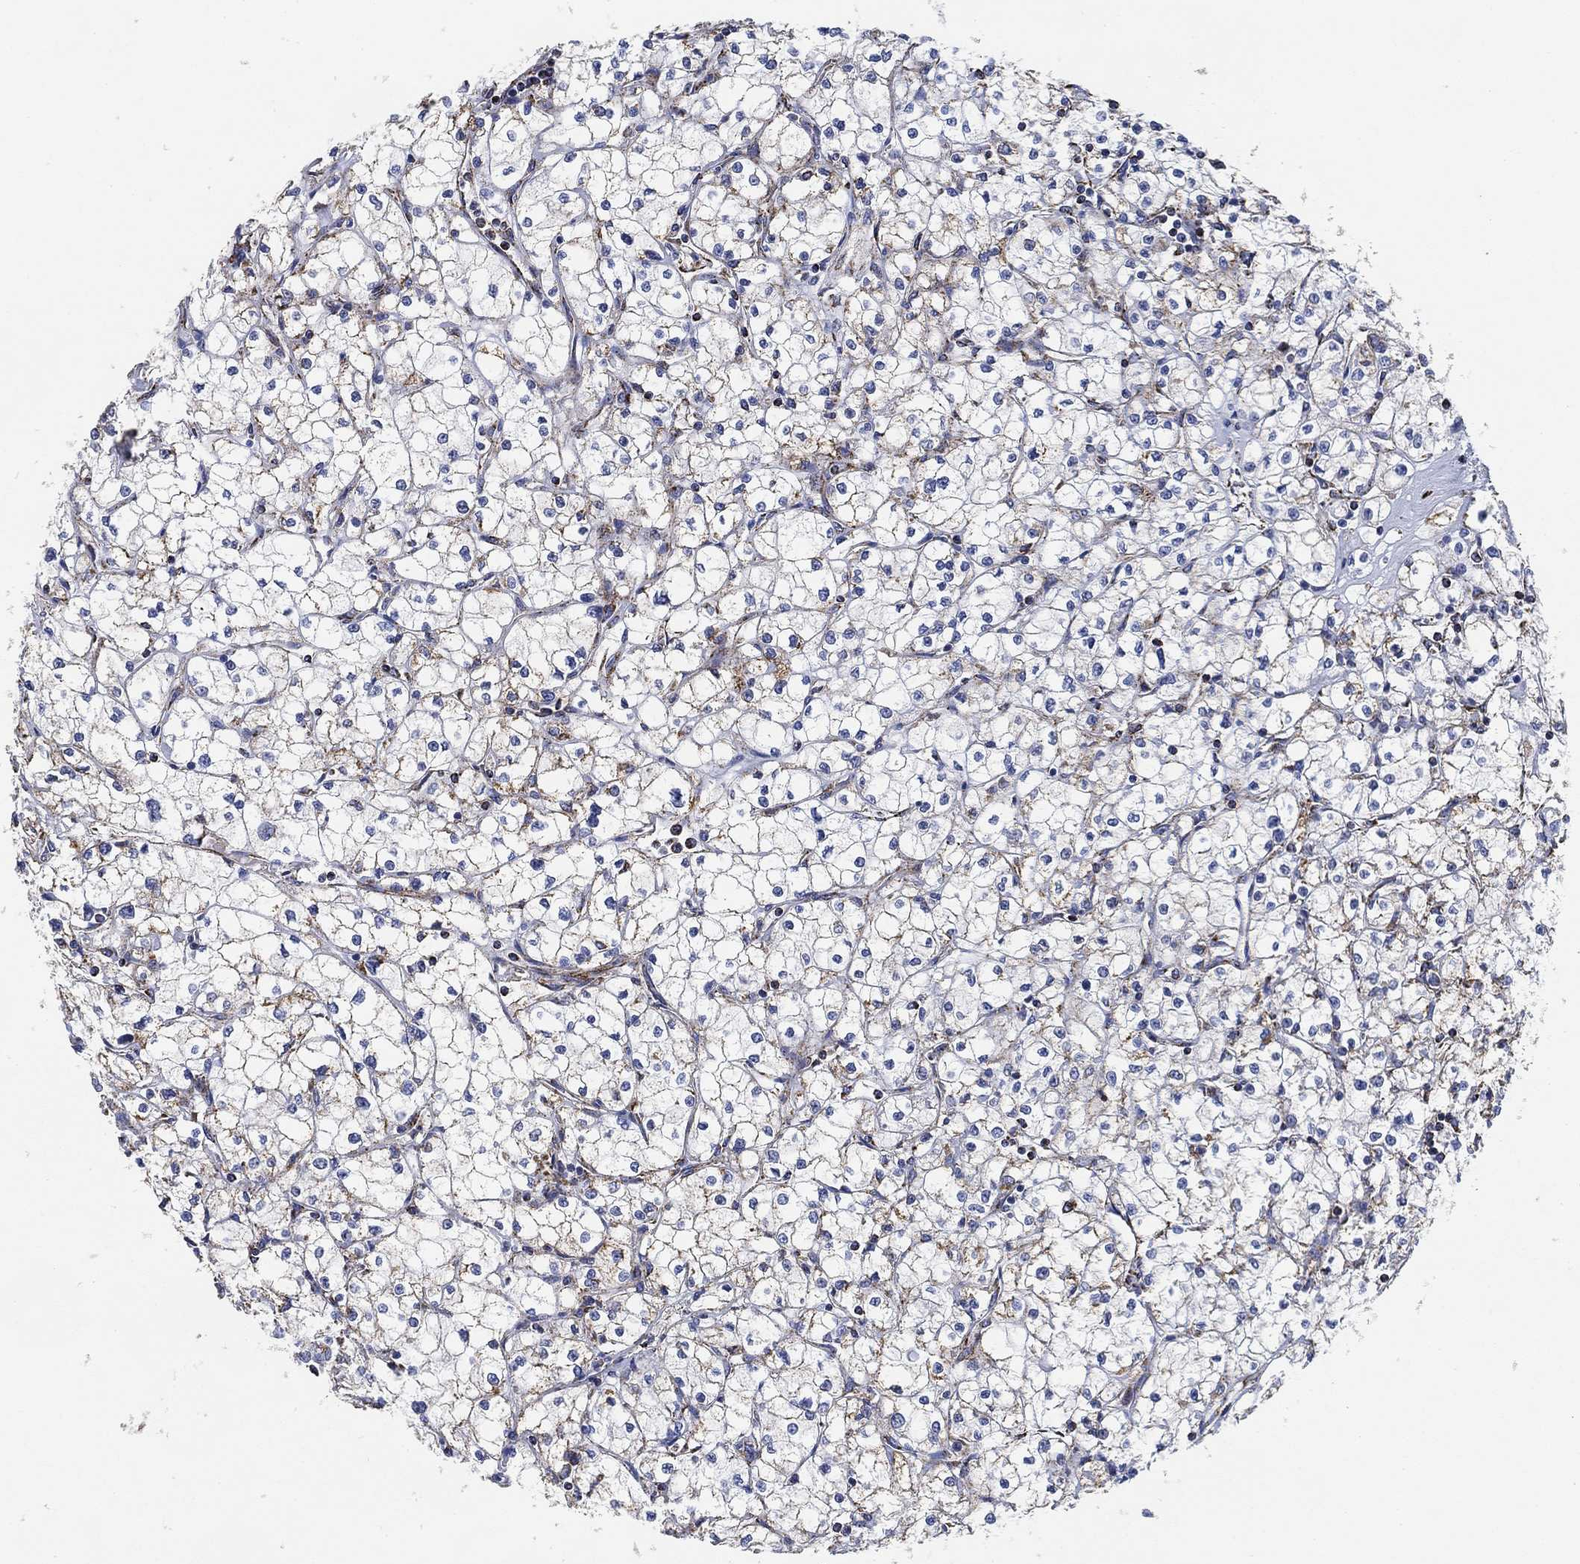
{"staining": {"intensity": "moderate", "quantity": "<25%", "location": "cytoplasmic/membranous"}, "tissue": "renal cancer", "cell_type": "Tumor cells", "image_type": "cancer", "snomed": [{"axis": "morphology", "description": "Adenocarcinoma, NOS"}, {"axis": "topography", "description": "Kidney"}], "caption": "DAB immunohistochemical staining of human renal cancer (adenocarcinoma) exhibits moderate cytoplasmic/membranous protein expression in about <25% of tumor cells.", "gene": "NDUFS3", "patient": {"sex": "male", "age": 67}}